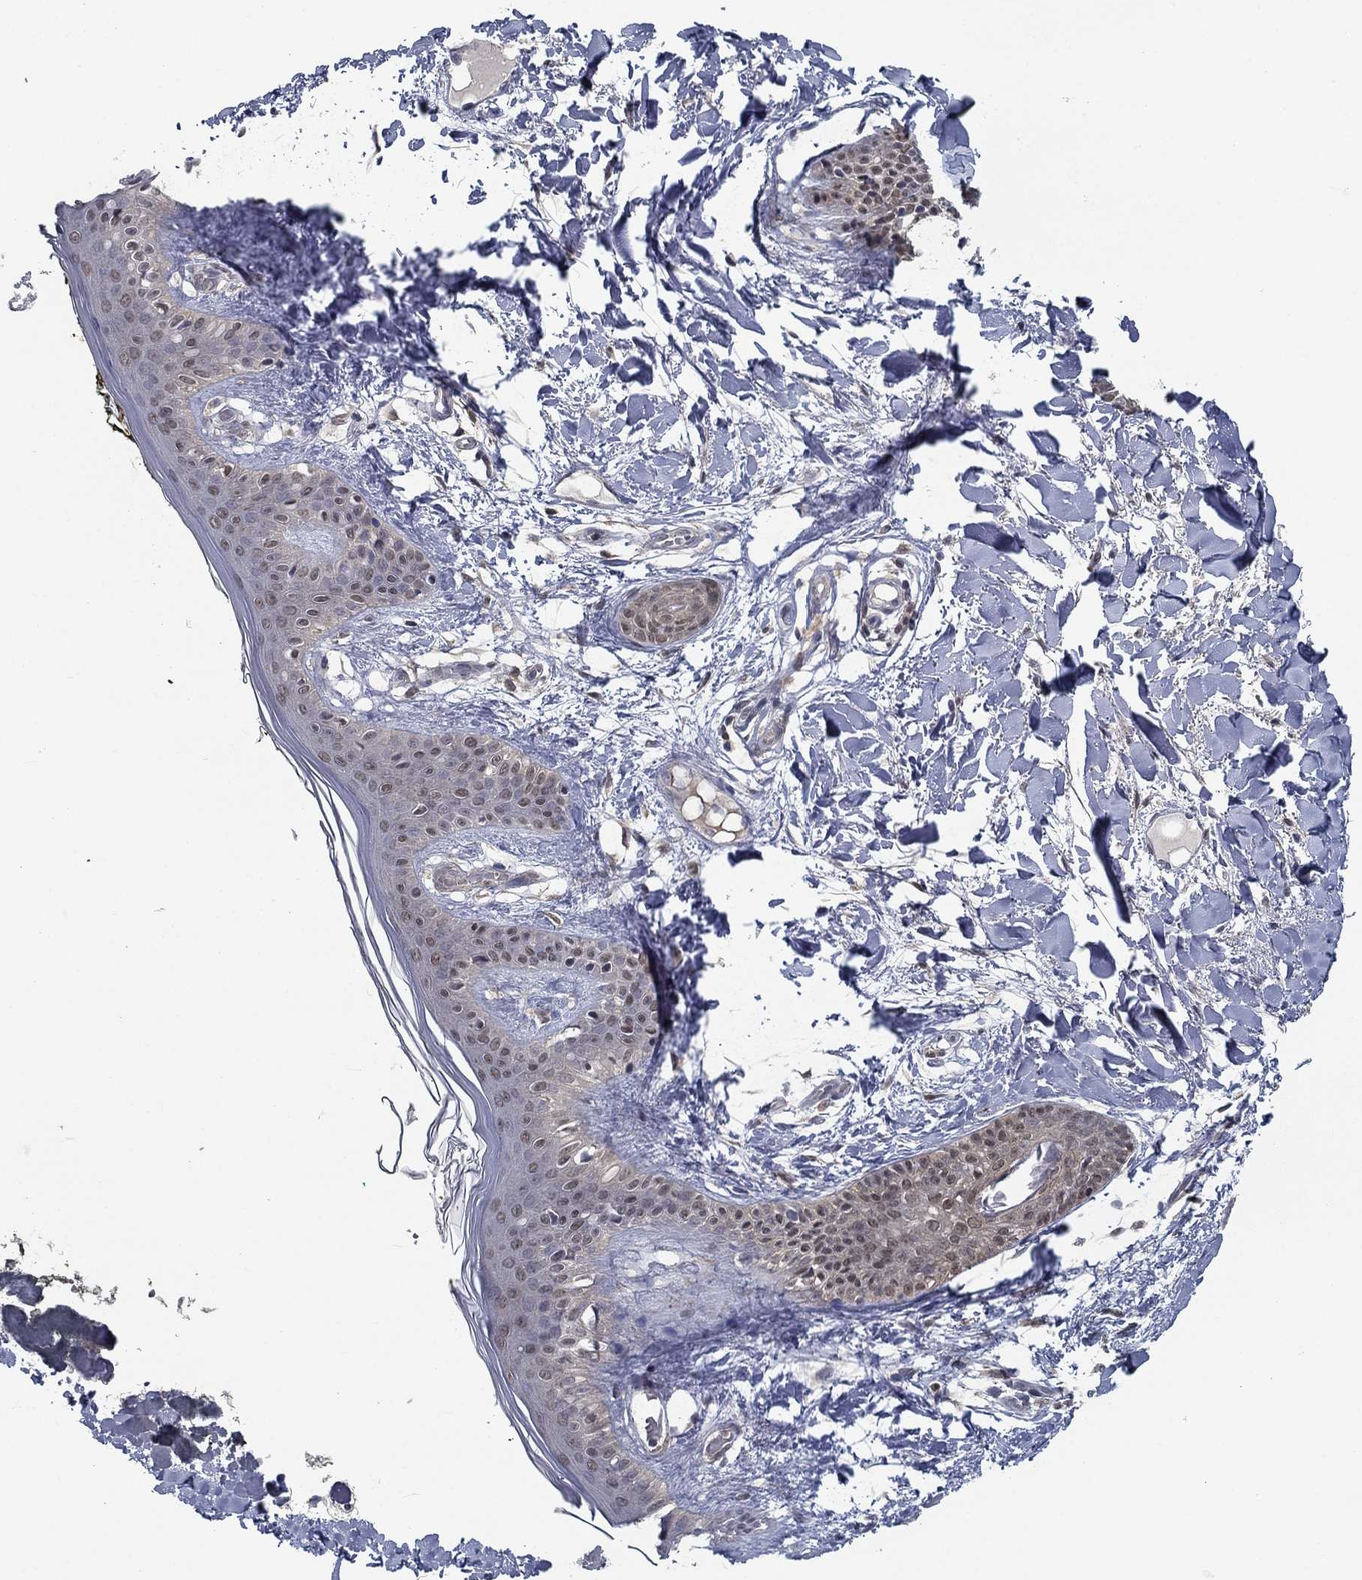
{"staining": {"intensity": "negative", "quantity": "none", "location": "none"}, "tissue": "skin", "cell_type": "Fibroblasts", "image_type": "normal", "snomed": [{"axis": "morphology", "description": "Normal tissue, NOS"}, {"axis": "topography", "description": "Skin"}], "caption": "This histopathology image is of unremarkable skin stained with immunohistochemistry (IHC) to label a protein in brown with the nuclei are counter-stained blue. There is no expression in fibroblasts. The staining is performed using DAB (3,3'-diaminobenzidine) brown chromogen with nuclei counter-stained in using hematoxylin.", "gene": "NIT2", "patient": {"sex": "female", "age": 34}}